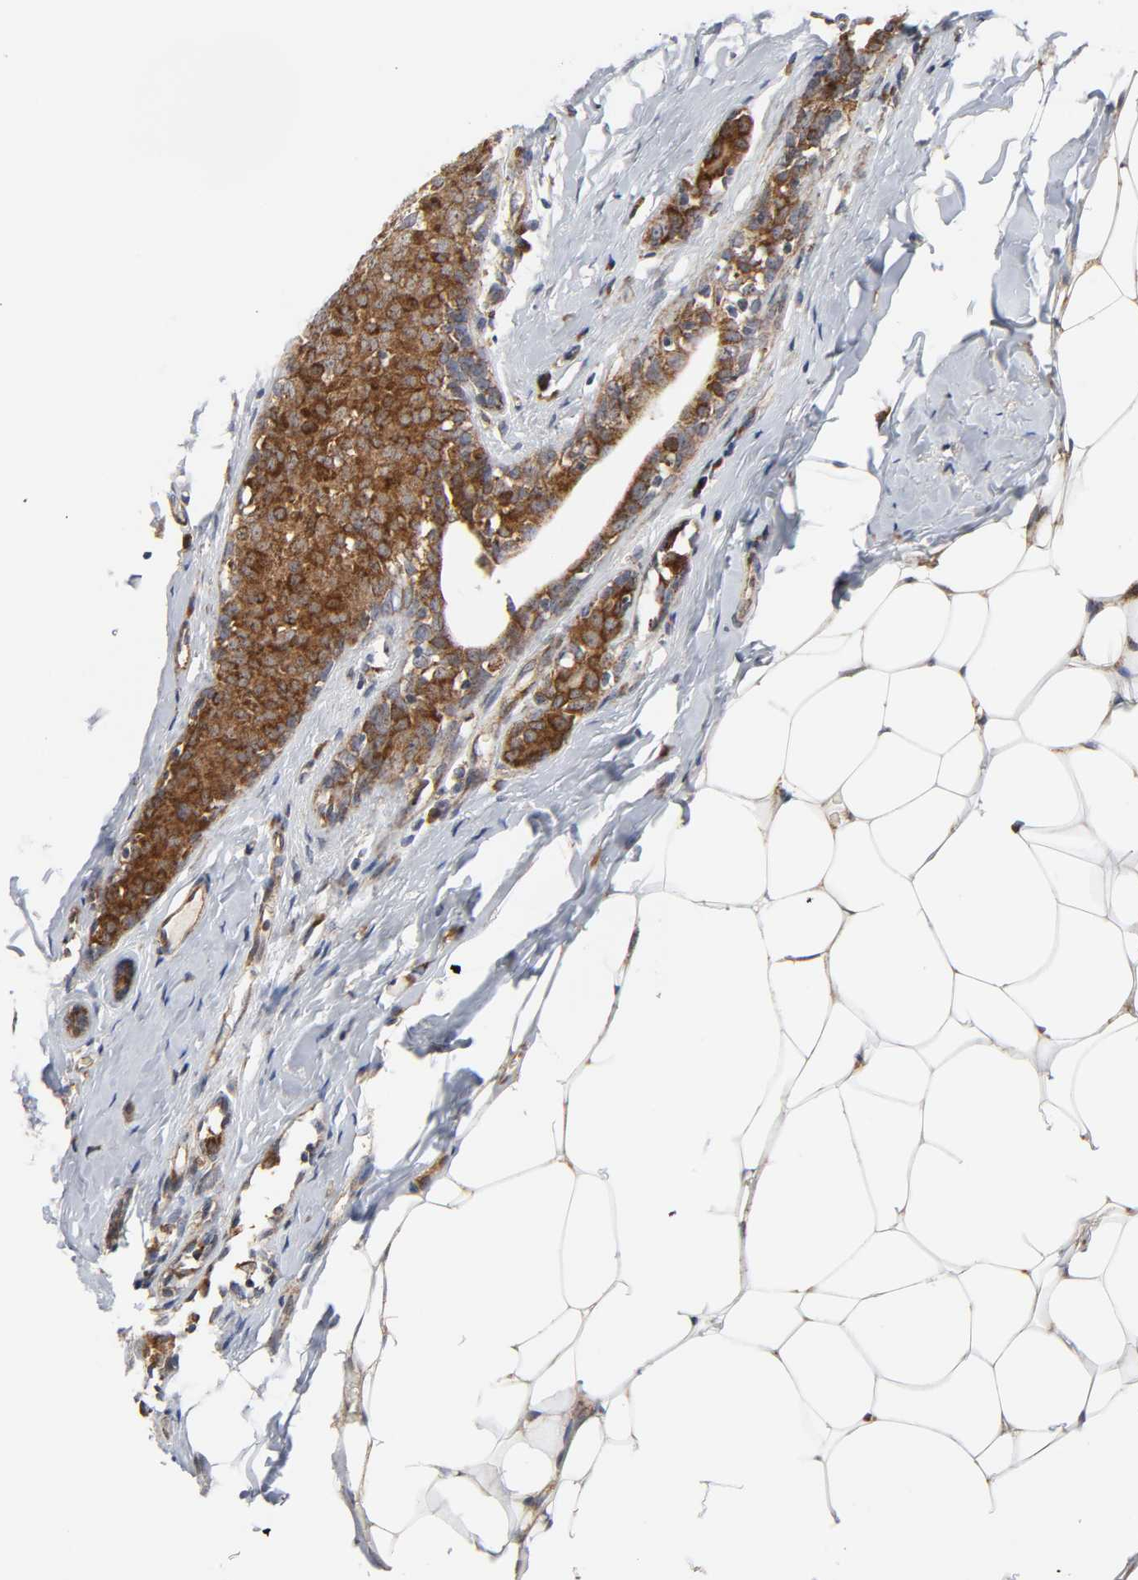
{"staining": {"intensity": "strong", "quantity": ">75%", "location": "cytoplasmic/membranous"}, "tissue": "breast cancer", "cell_type": "Tumor cells", "image_type": "cancer", "snomed": [{"axis": "morphology", "description": "Duct carcinoma"}, {"axis": "topography", "description": "Breast"}], "caption": "Brown immunohistochemical staining in breast cancer demonstrates strong cytoplasmic/membranous positivity in about >75% of tumor cells.", "gene": "BAX", "patient": {"sex": "female", "age": 40}}